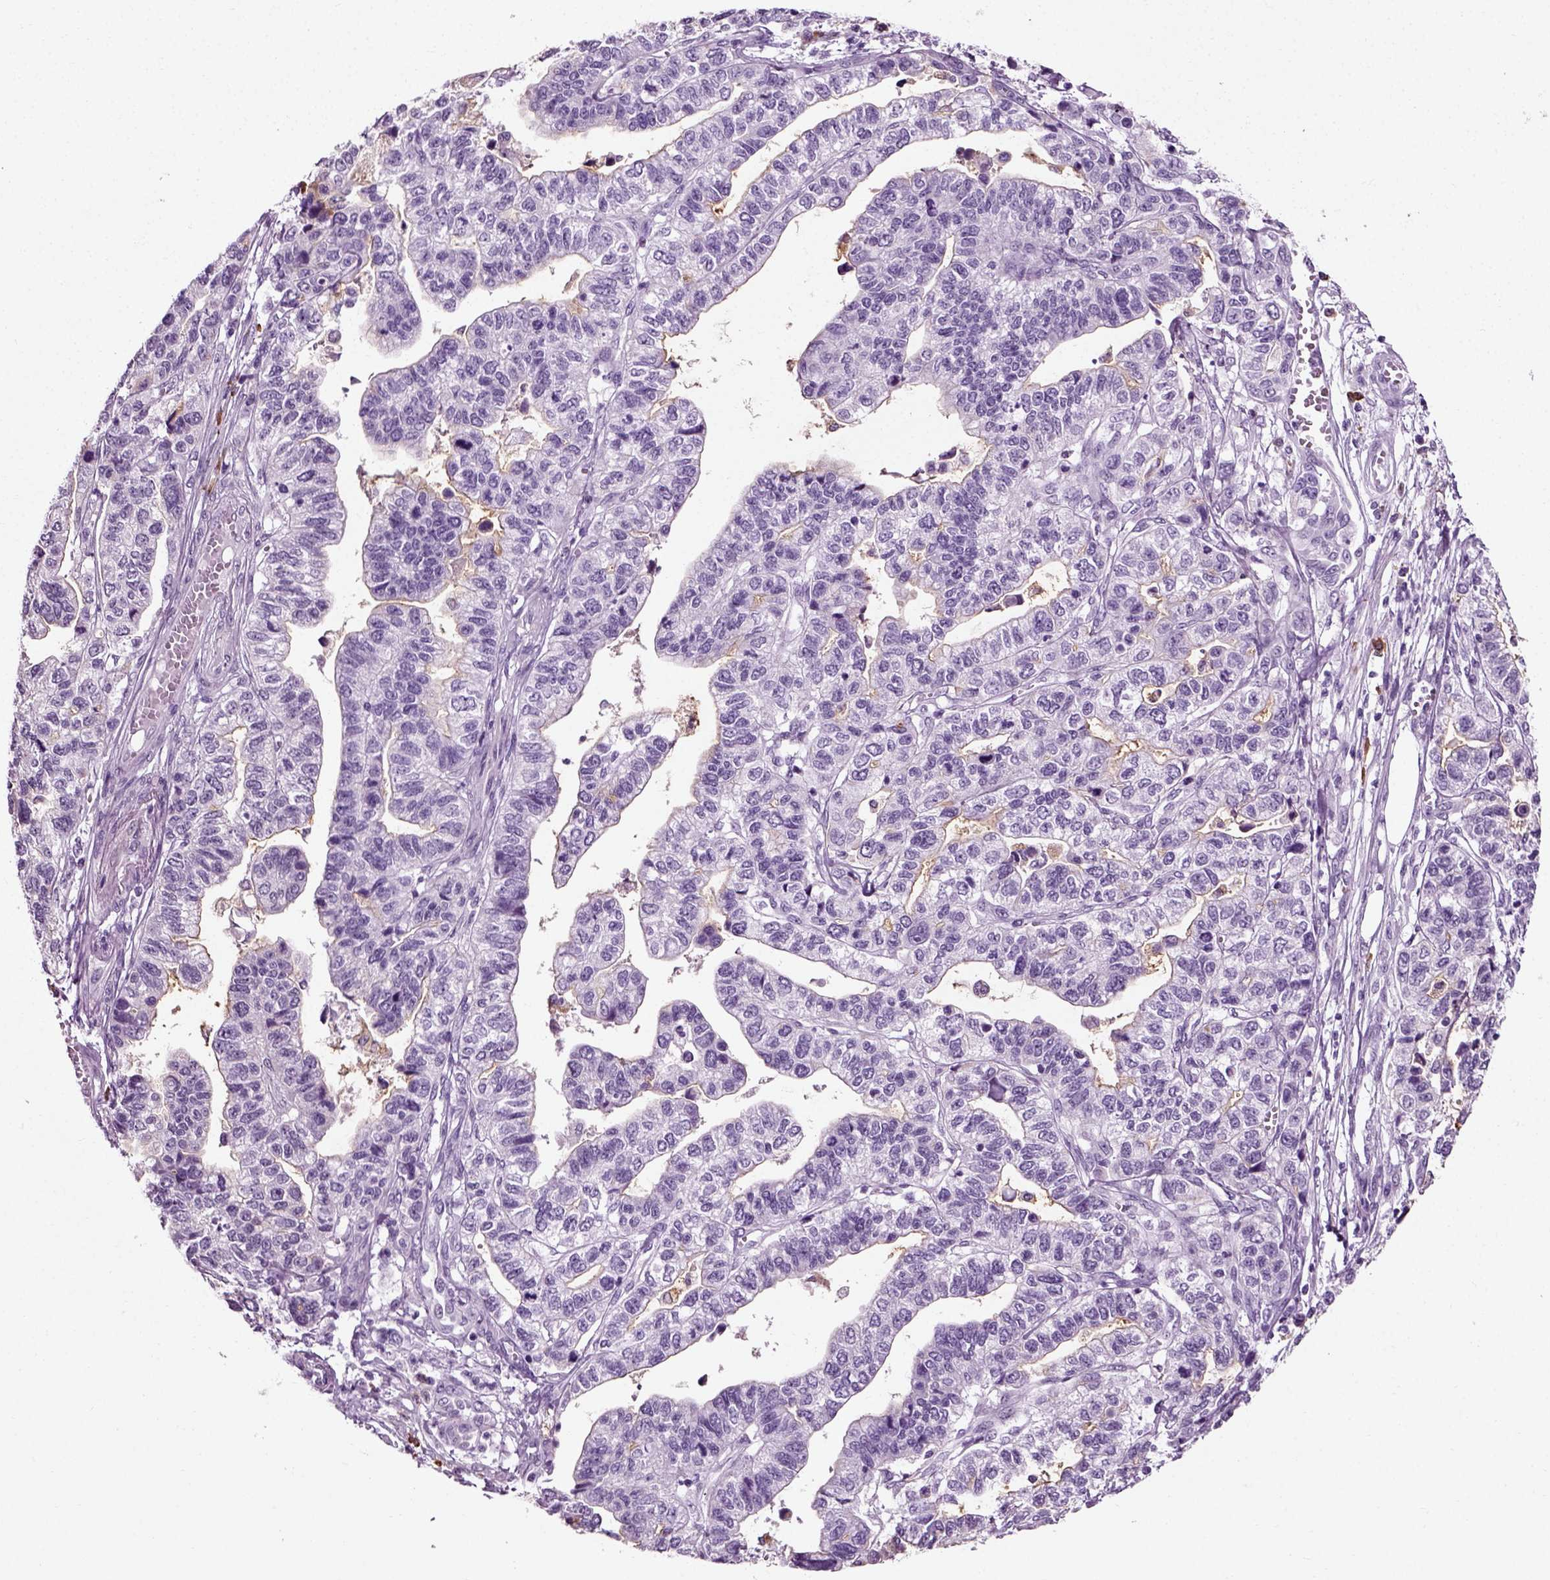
{"staining": {"intensity": "weak", "quantity": "<25%", "location": "cytoplasmic/membranous"}, "tissue": "stomach cancer", "cell_type": "Tumor cells", "image_type": "cancer", "snomed": [{"axis": "morphology", "description": "Adenocarcinoma, NOS"}, {"axis": "topography", "description": "Stomach, upper"}], "caption": "Photomicrograph shows no significant protein expression in tumor cells of stomach adenocarcinoma.", "gene": "SLC26A8", "patient": {"sex": "female", "age": 67}}